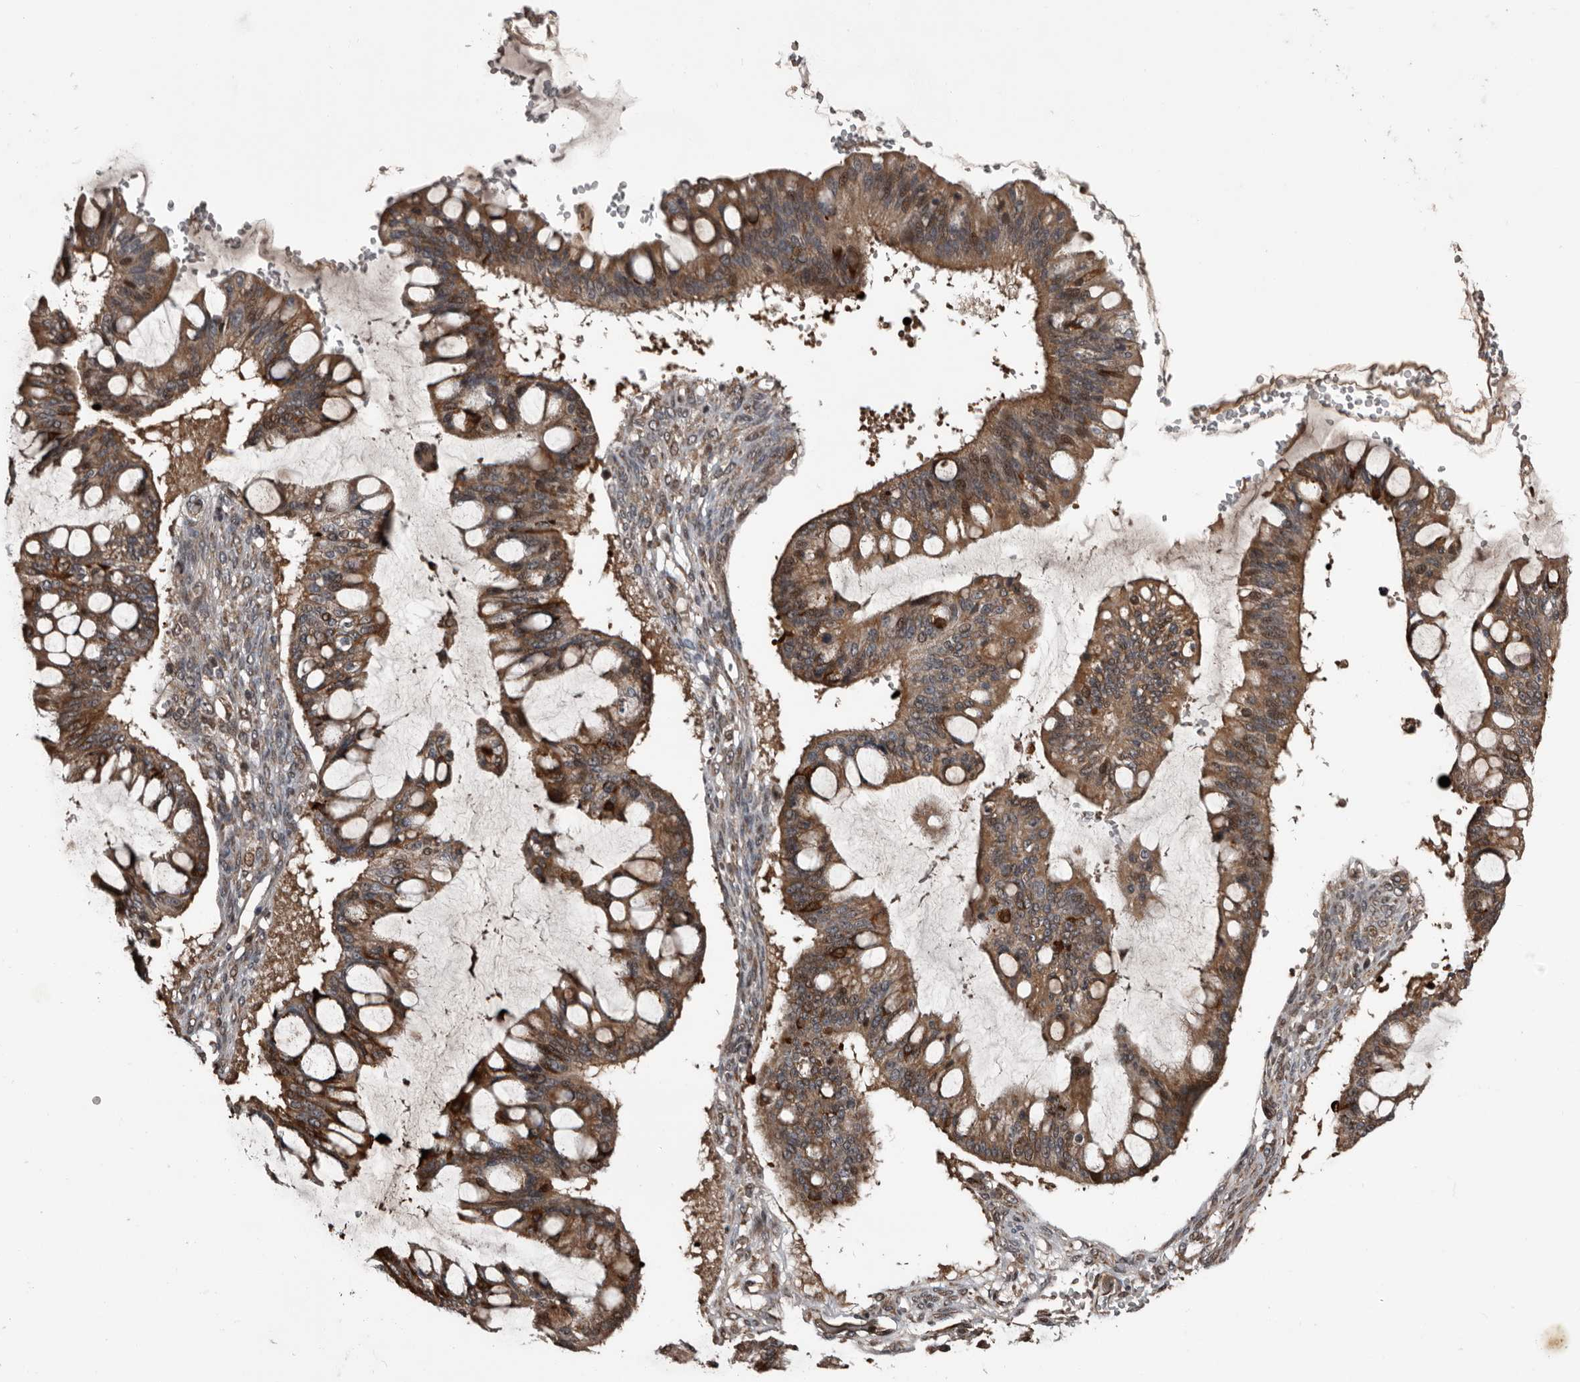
{"staining": {"intensity": "moderate", "quantity": ">75%", "location": "cytoplasmic/membranous"}, "tissue": "ovarian cancer", "cell_type": "Tumor cells", "image_type": "cancer", "snomed": [{"axis": "morphology", "description": "Cystadenocarcinoma, mucinous, NOS"}, {"axis": "topography", "description": "Ovary"}], "caption": "Human ovarian cancer stained with a protein marker exhibits moderate staining in tumor cells.", "gene": "SERTAD4", "patient": {"sex": "female", "age": 73}}